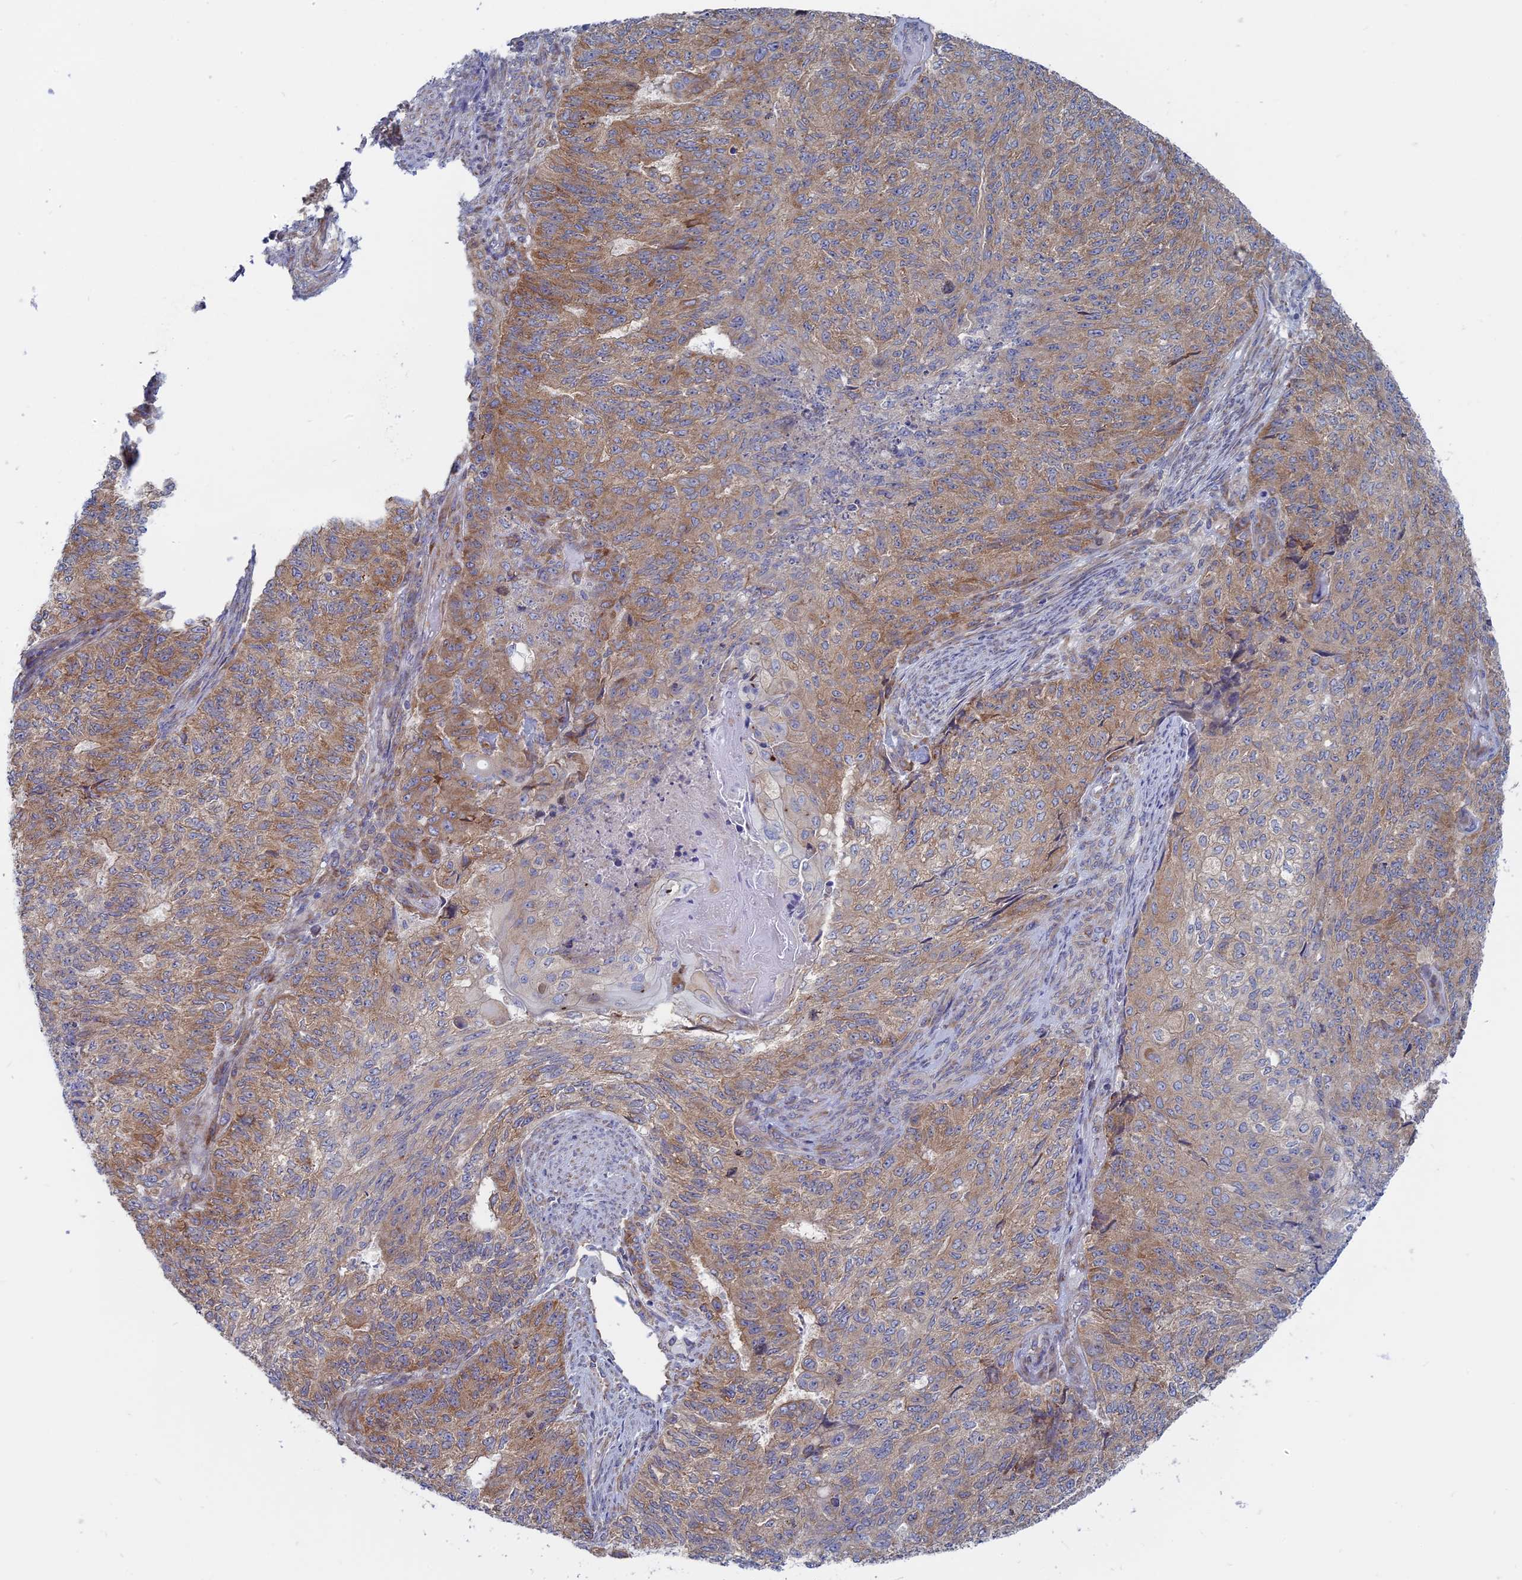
{"staining": {"intensity": "moderate", "quantity": "25%-75%", "location": "cytoplasmic/membranous"}, "tissue": "endometrial cancer", "cell_type": "Tumor cells", "image_type": "cancer", "snomed": [{"axis": "morphology", "description": "Adenocarcinoma, NOS"}, {"axis": "topography", "description": "Endometrium"}], "caption": "A photomicrograph showing moderate cytoplasmic/membranous positivity in approximately 25%-75% of tumor cells in adenocarcinoma (endometrial), as visualized by brown immunohistochemical staining.", "gene": "TBC1D30", "patient": {"sex": "female", "age": 32}}